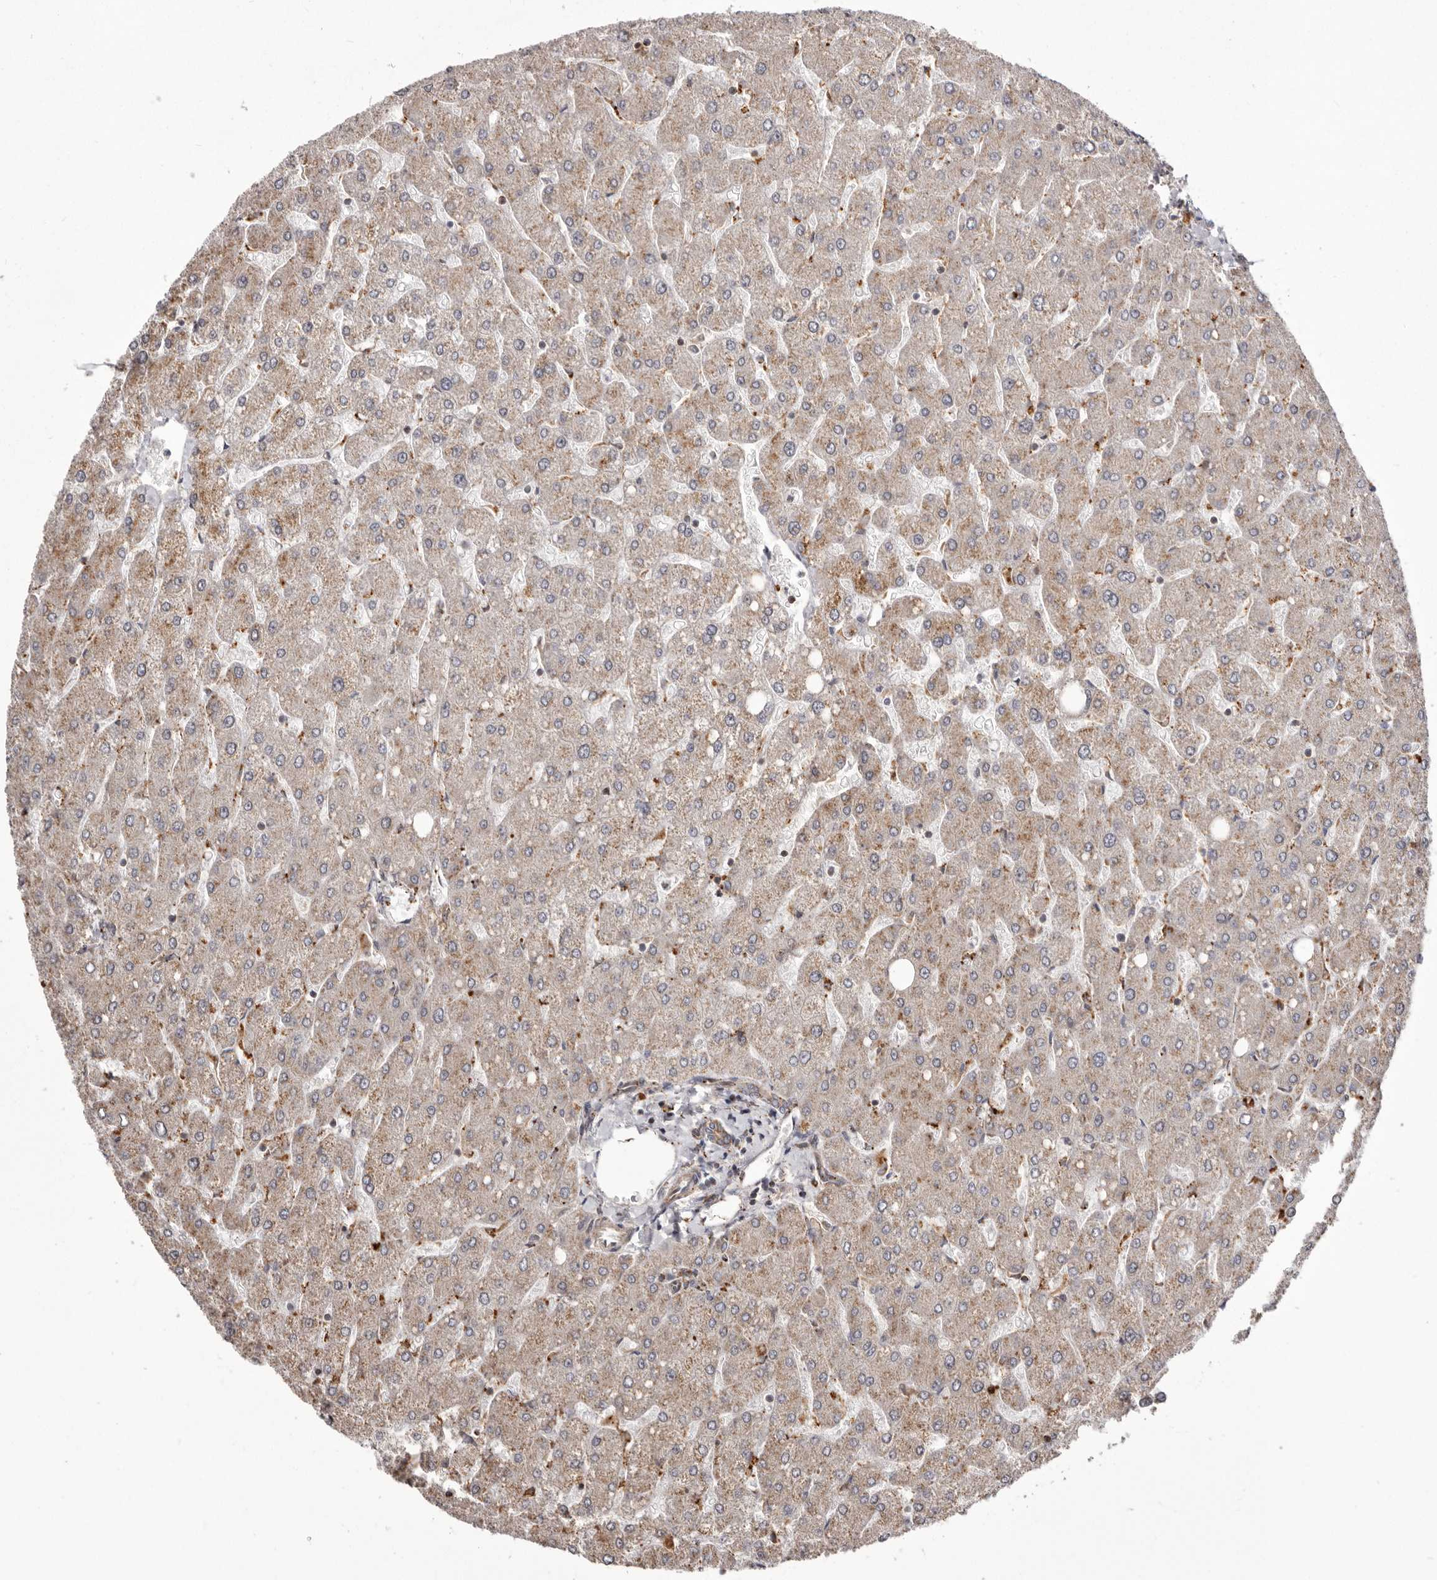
{"staining": {"intensity": "weak", "quantity": ">75%", "location": "cytoplasmic/membranous"}, "tissue": "liver", "cell_type": "Cholangiocytes", "image_type": "normal", "snomed": [{"axis": "morphology", "description": "Normal tissue, NOS"}, {"axis": "topography", "description": "Liver"}], "caption": "Brown immunohistochemical staining in unremarkable liver exhibits weak cytoplasmic/membranous positivity in about >75% of cholangiocytes.", "gene": "NUP43", "patient": {"sex": "male", "age": 55}}